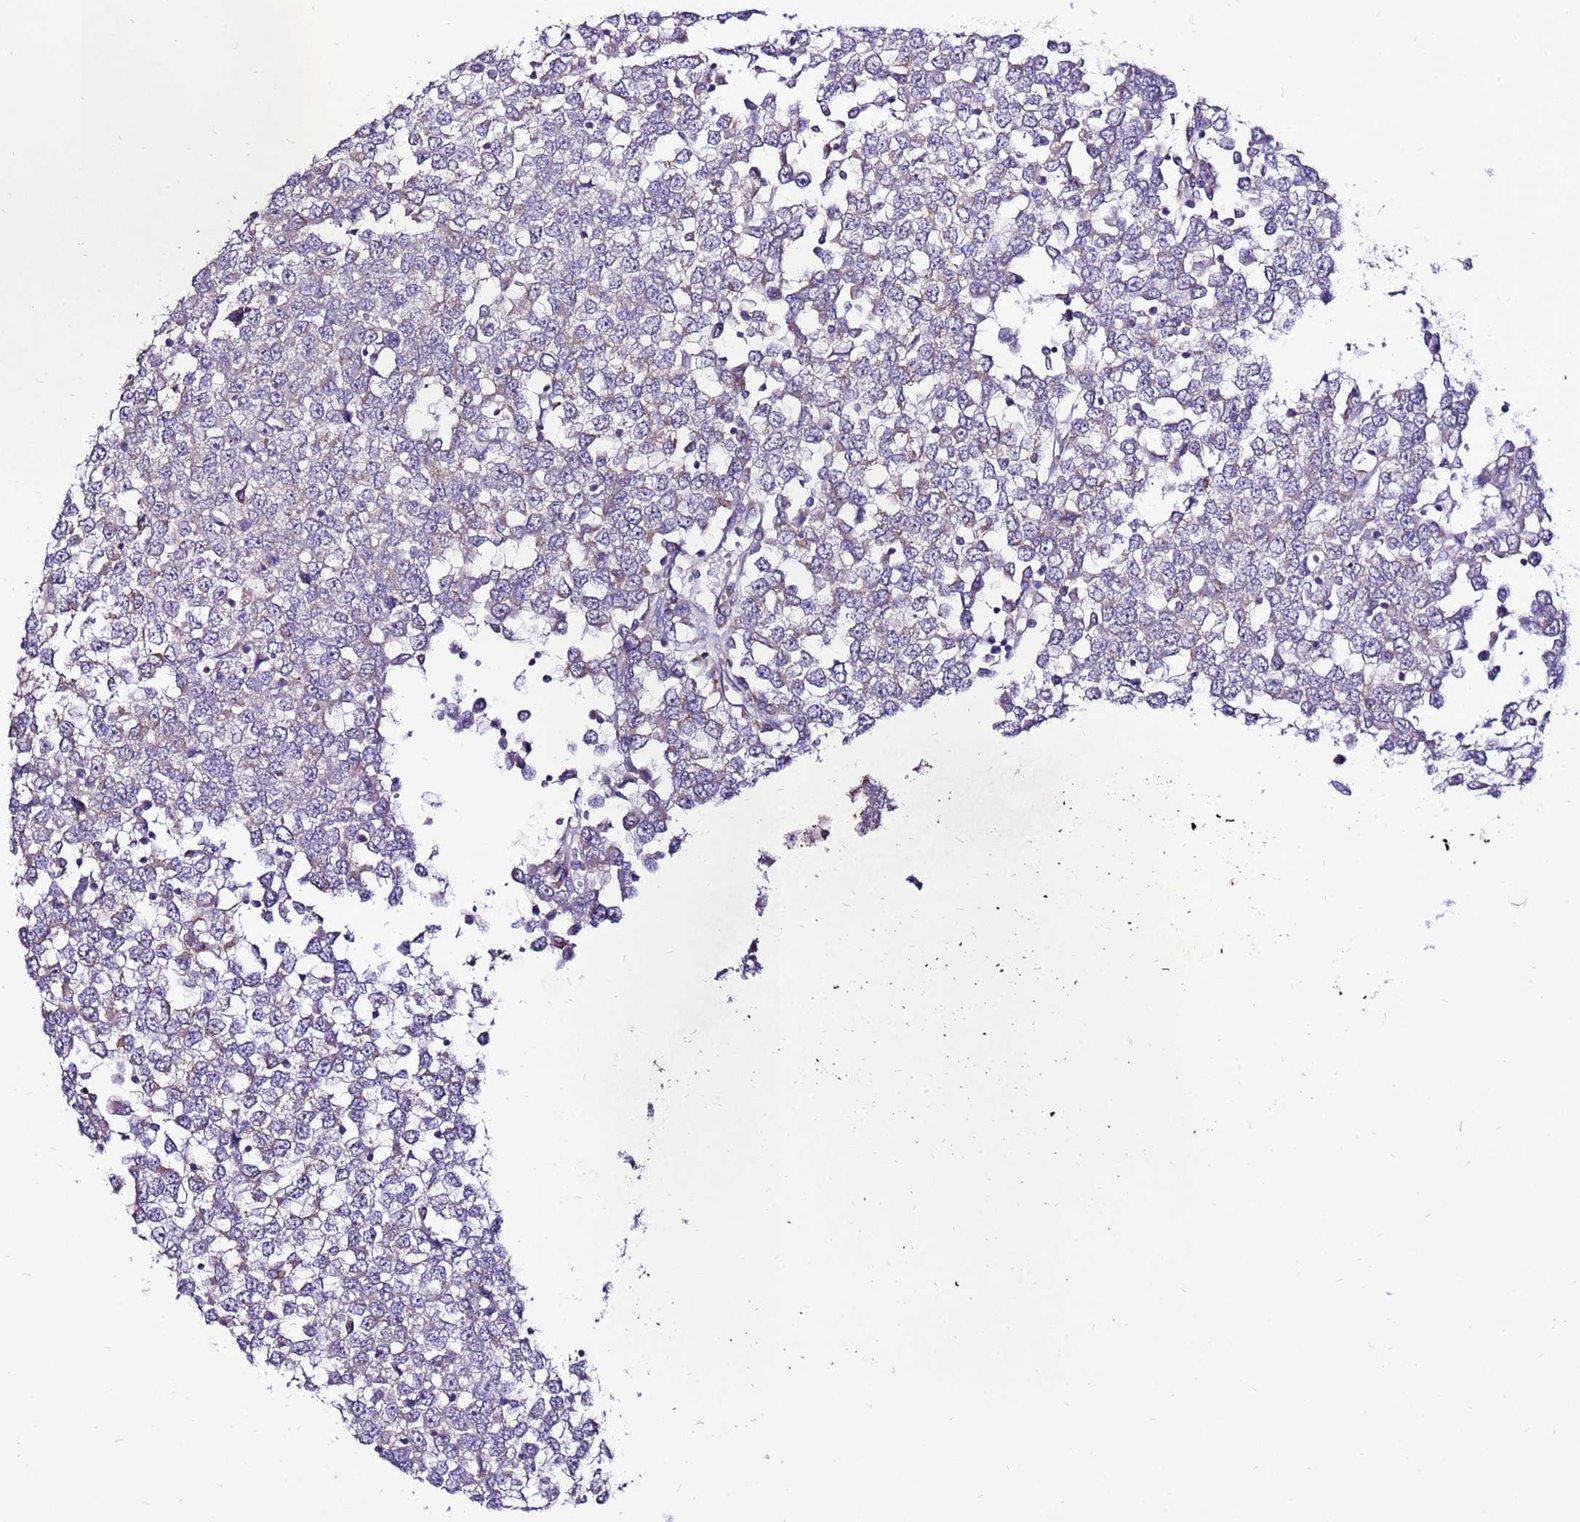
{"staining": {"intensity": "weak", "quantity": "<25%", "location": "cytoplasmic/membranous"}, "tissue": "testis cancer", "cell_type": "Tumor cells", "image_type": "cancer", "snomed": [{"axis": "morphology", "description": "Seminoma, NOS"}, {"axis": "topography", "description": "Testis"}], "caption": "Micrograph shows no significant protein expression in tumor cells of seminoma (testis).", "gene": "TMEM106C", "patient": {"sex": "male", "age": 65}}